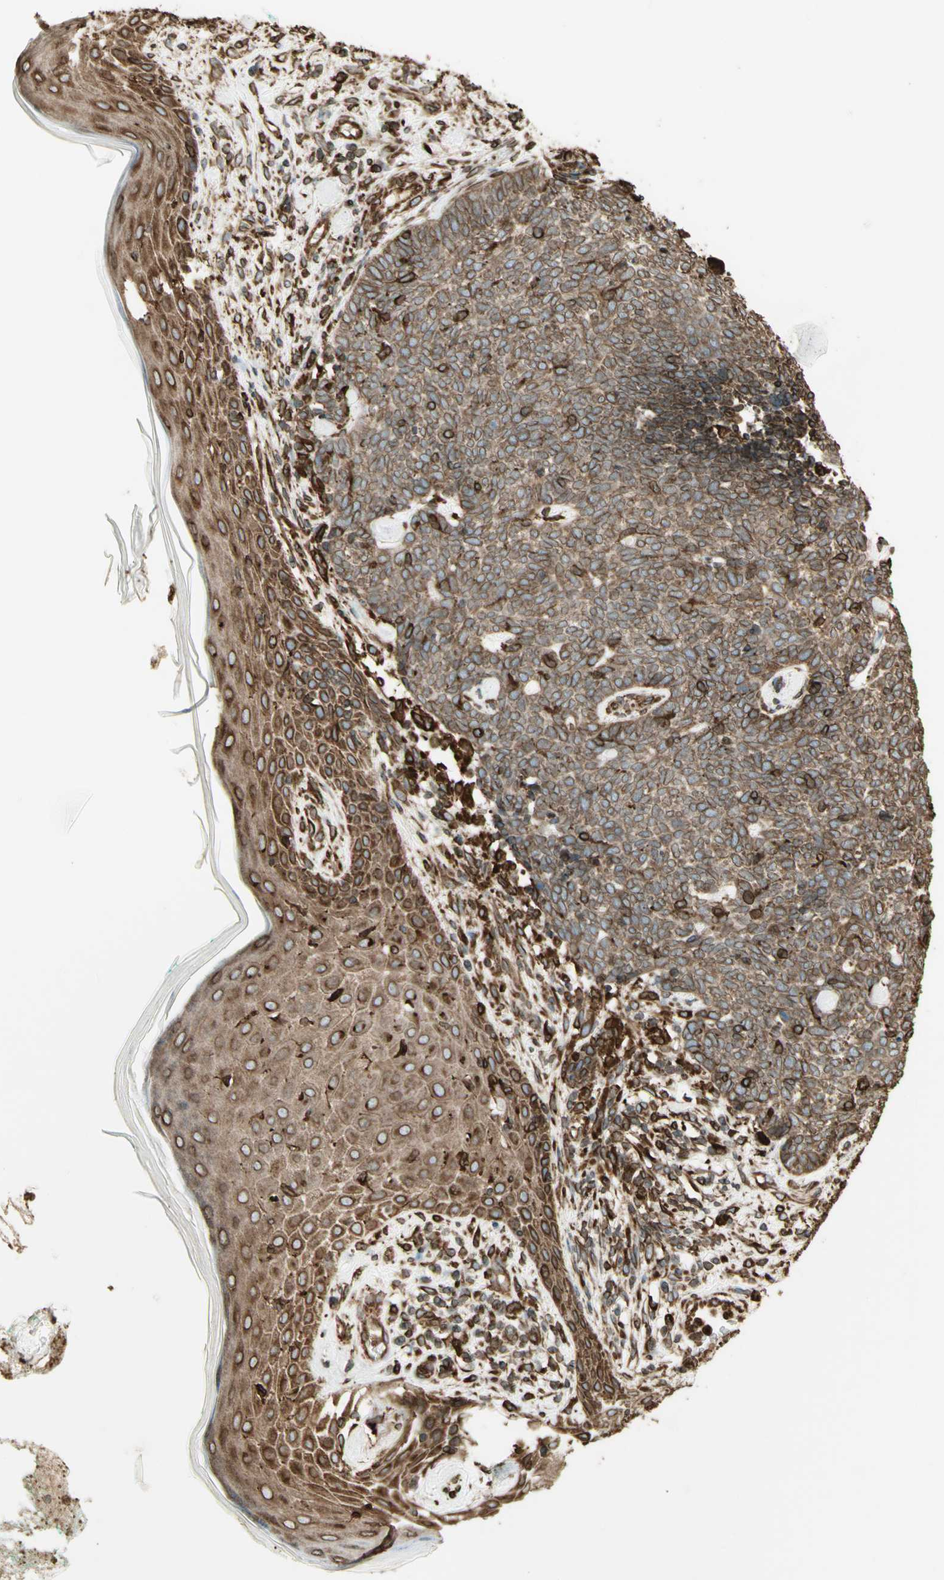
{"staining": {"intensity": "moderate", "quantity": ">75%", "location": "cytoplasmic/membranous"}, "tissue": "skin cancer", "cell_type": "Tumor cells", "image_type": "cancer", "snomed": [{"axis": "morphology", "description": "Basal cell carcinoma"}, {"axis": "topography", "description": "Skin"}], "caption": "Brown immunohistochemical staining in basal cell carcinoma (skin) reveals moderate cytoplasmic/membranous staining in about >75% of tumor cells.", "gene": "CANX", "patient": {"sex": "female", "age": 84}}